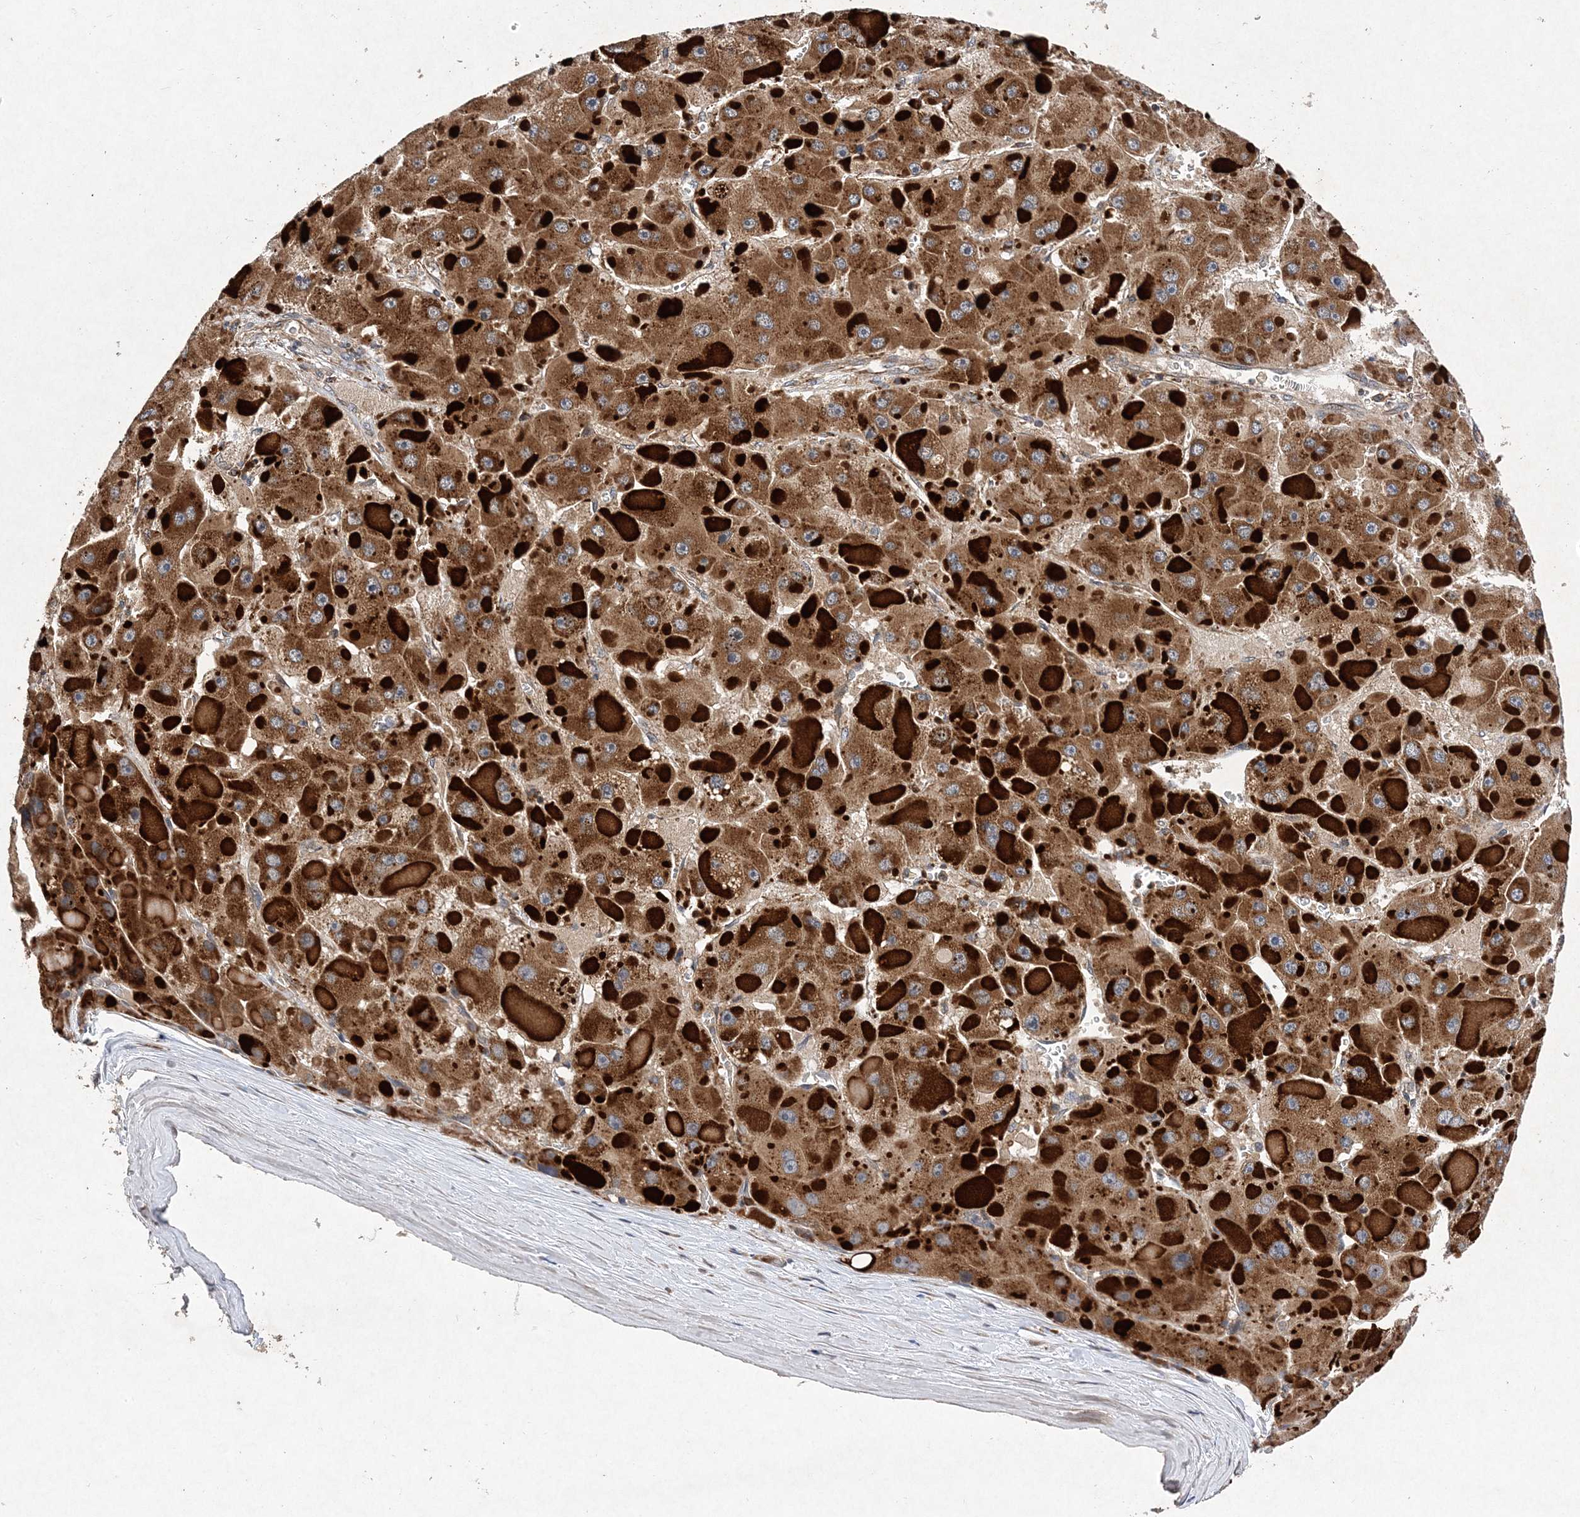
{"staining": {"intensity": "moderate", "quantity": ">75%", "location": "cytoplasmic/membranous"}, "tissue": "liver cancer", "cell_type": "Tumor cells", "image_type": "cancer", "snomed": [{"axis": "morphology", "description": "Carcinoma, Hepatocellular, NOS"}, {"axis": "topography", "description": "Liver"}], "caption": "IHC micrograph of neoplastic tissue: hepatocellular carcinoma (liver) stained using immunohistochemistry (IHC) reveals medium levels of moderate protein expression localized specifically in the cytoplasmic/membranous of tumor cells, appearing as a cytoplasmic/membranous brown color.", "gene": "PROSER1", "patient": {"sex": "female", "age": 73}}